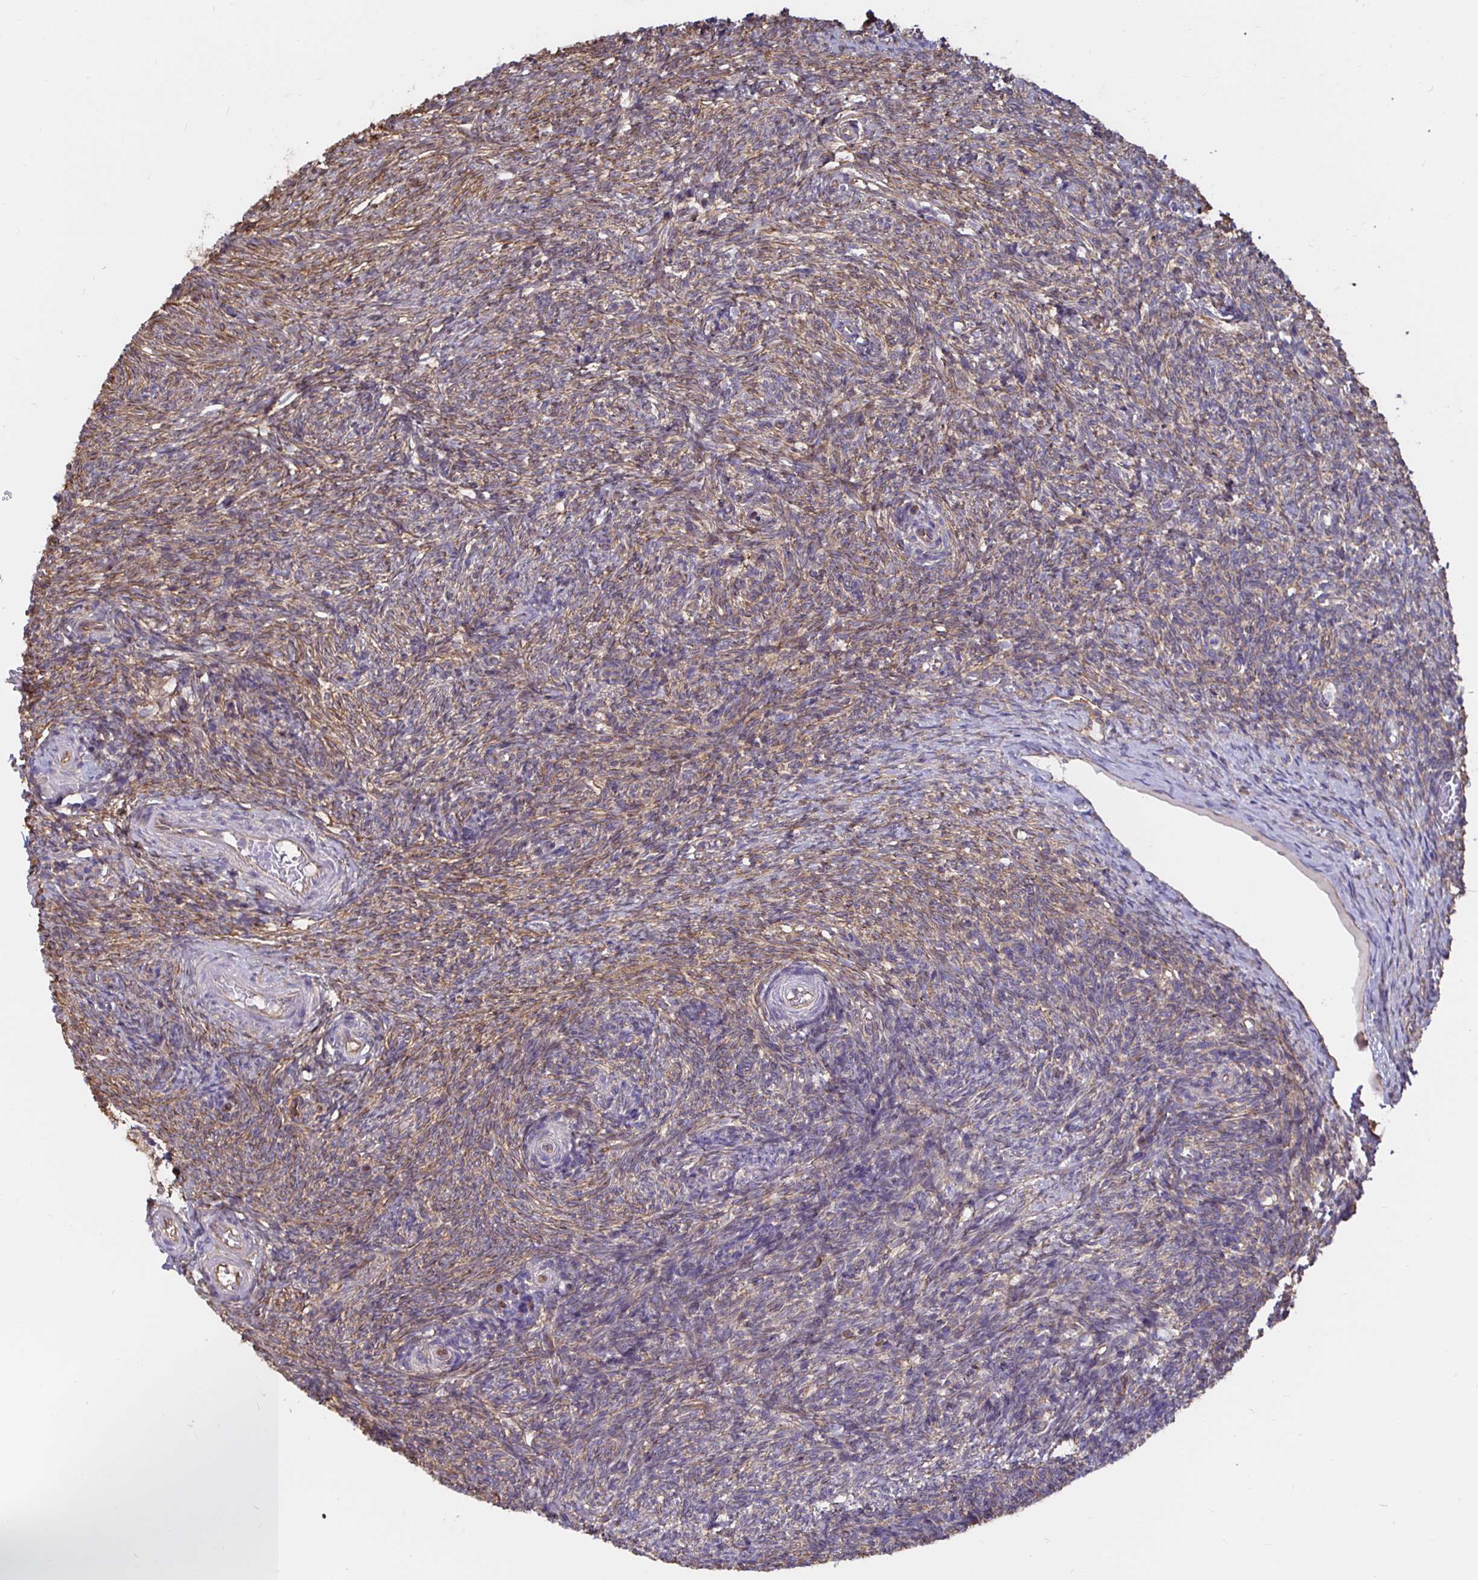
{"staining": {"intensity": "weak", "quantity": "25%-75%", "location": "cytoplasmic/membranous"}, "tissue": "ovary", "cell_type": "Ovarian stroma cells", "image_type": "normal", "snomed": [{"axis": "morphology", "description": "Normal tissue, NOS"}, {"axis": "topography", "description": "Ovary"}], "caption": "Weak cytoplasmic/membranous protein expression is present in approximately 25%-75% of ovarian stroma cells in ovary.", "gene": "ARHGEF39", "patient": {"sex": "female", "age": 39}}